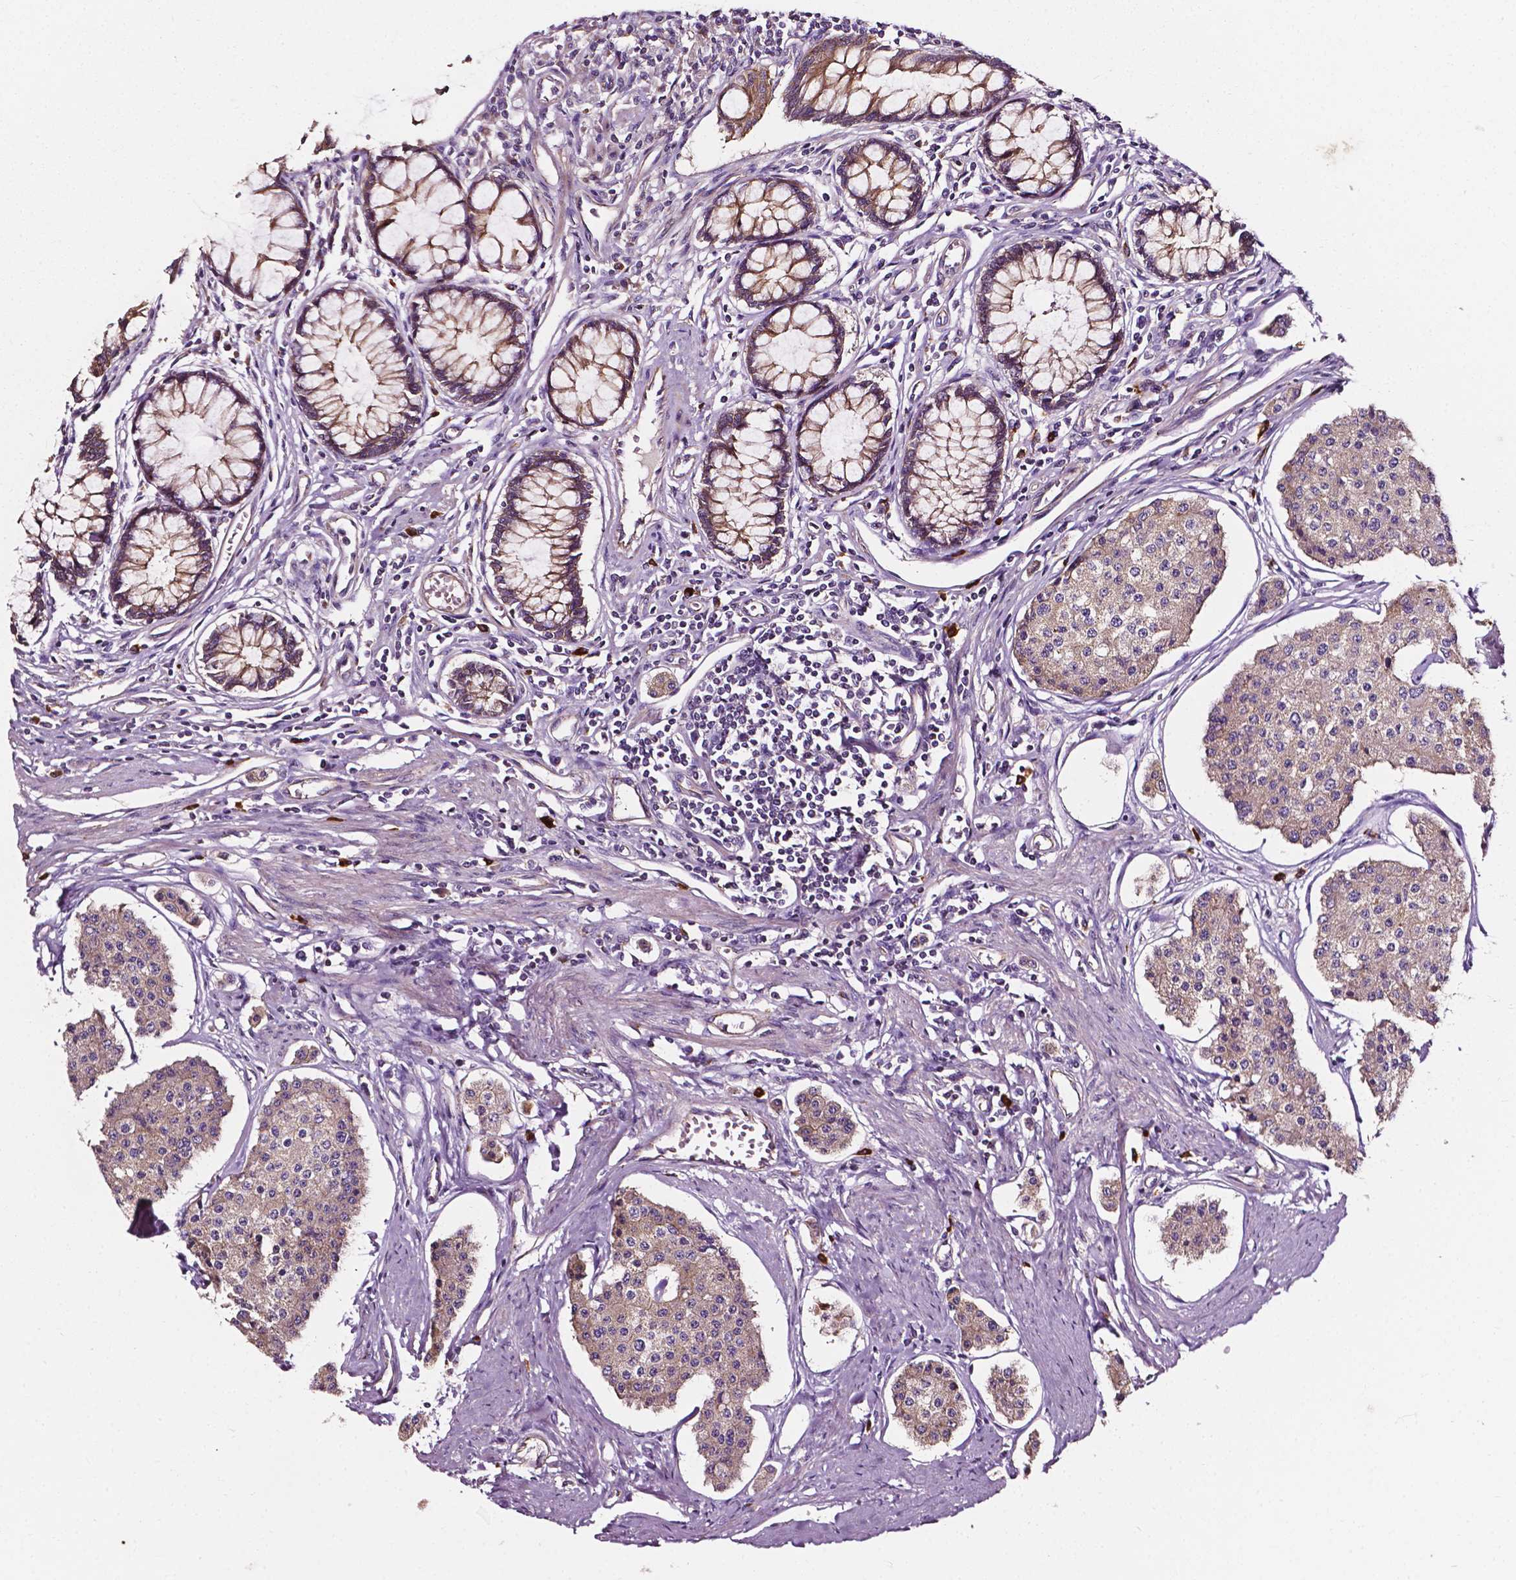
{"staining": {"intensity": "weak", "quantity": ">75%", "location": "cytoplasmic/membranous"}, "tissue": "carcinoid", "cell_type": "Tumor cells", "image_type": "cancer", "snomed": [{"axis": "morphology", "description": "Carcinoid, malignant, NOS"}, {"axis": "topography", "description": "Small intestine"}], "caption": "This histopathology image exhibits immunohistochemistry staining of malignant carcinoid, with low weak cytoplasmic/membranous positivity in about >75% of tumor cells.", "gene": "ATG16L1", "patient": {"sex": "female", "age": 65}}